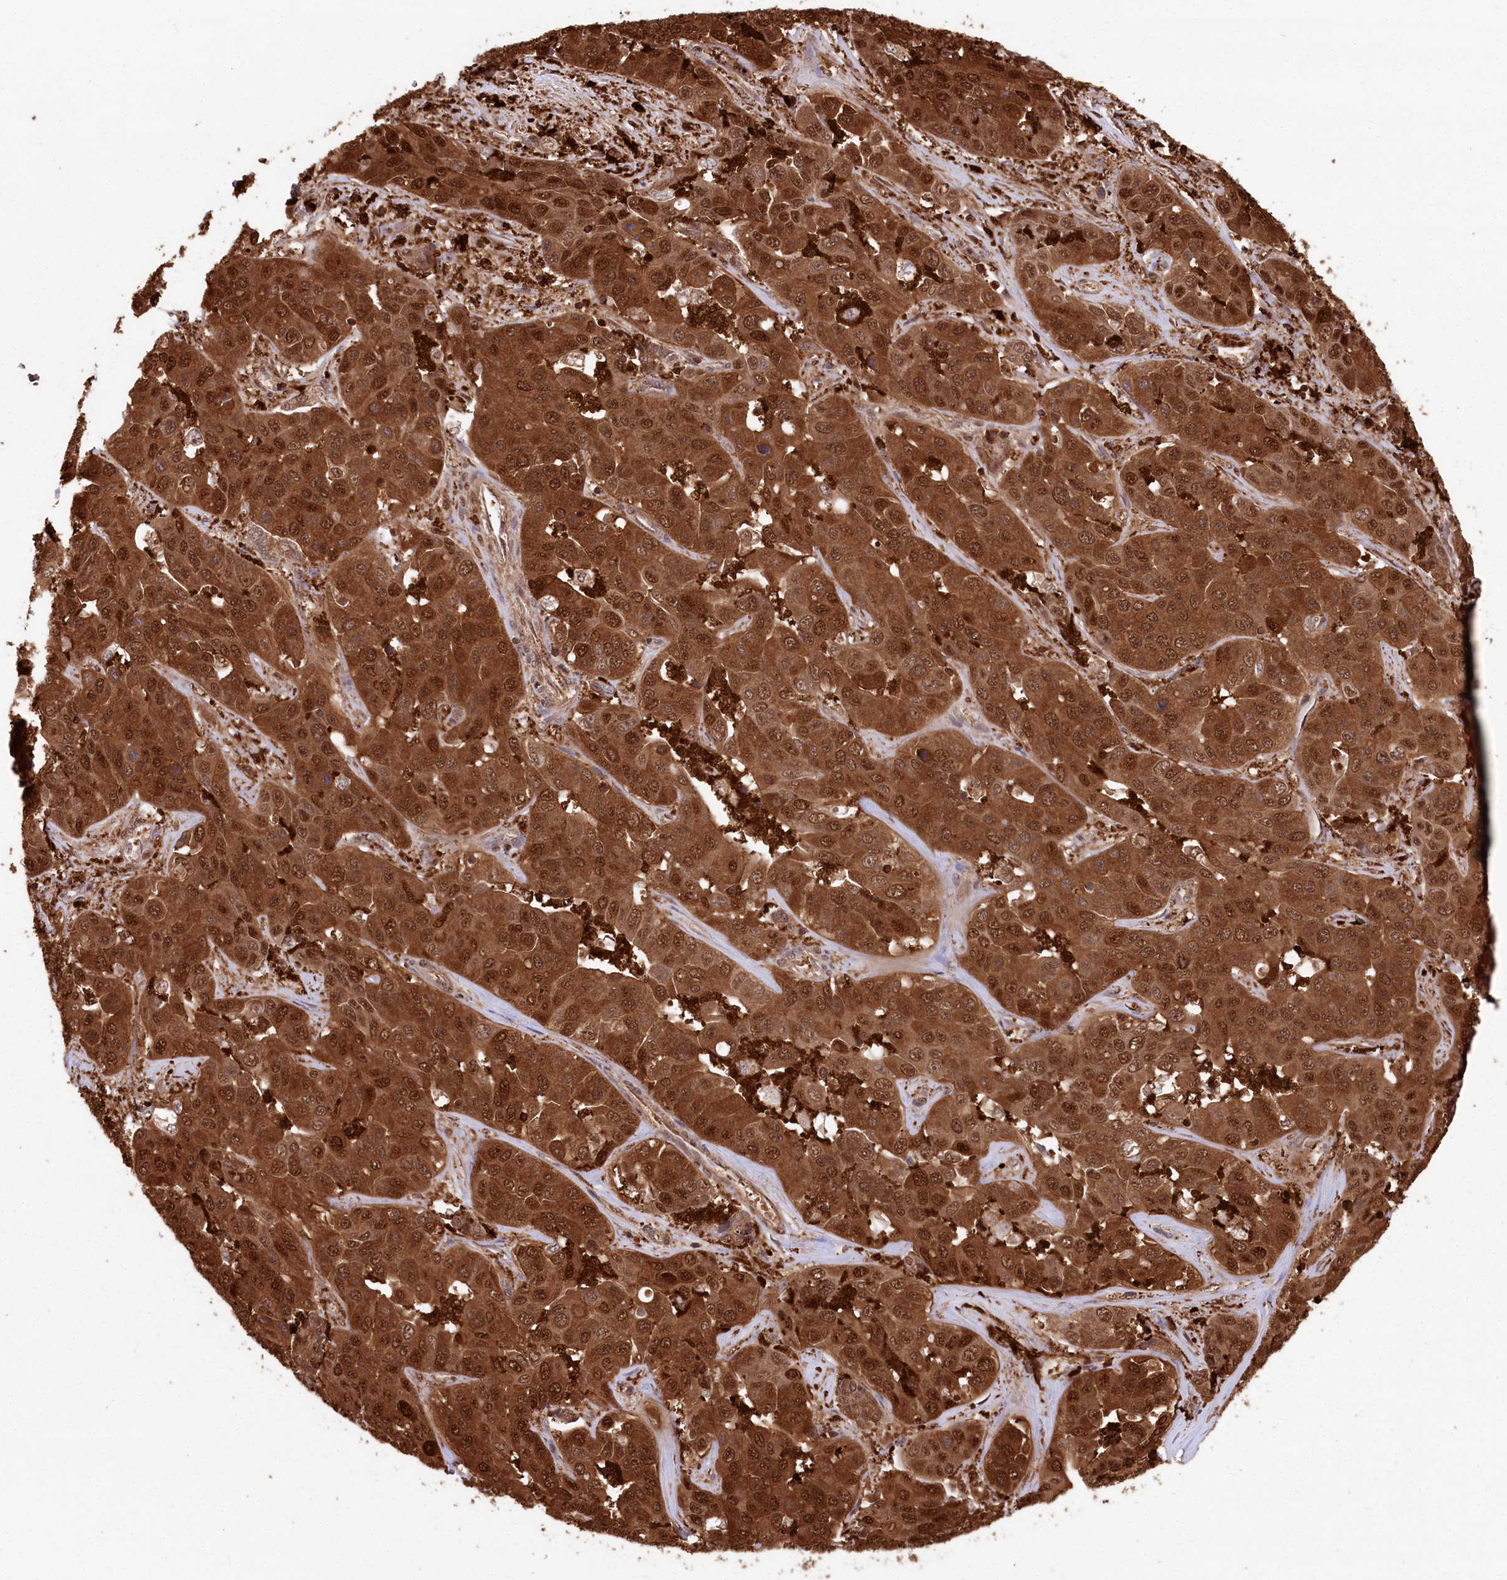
{"staining": {"intensity": "strong", "quantity": ">75%", "location": "cytoplasmic/membranous,nuclear"}, "tissue": "liver cancer", "cell_type": "Tumor cells", "image_type": "cancer", "snomed": [{"axis": "morphology", "description": "Cholangiocarcinoma"}, {"axis": "topography", "description": "Liver"}], "caption": "Protein positivity by immunohistochemistry displays strong cytoplasmic/membranous and nuclear expression in about >75% of tumor cells in liver cancer. (DAB IHC with brightfield microscopy, high magnification).", "gene": "LSG1", "patient": {"sex": "female", "age": 52}}